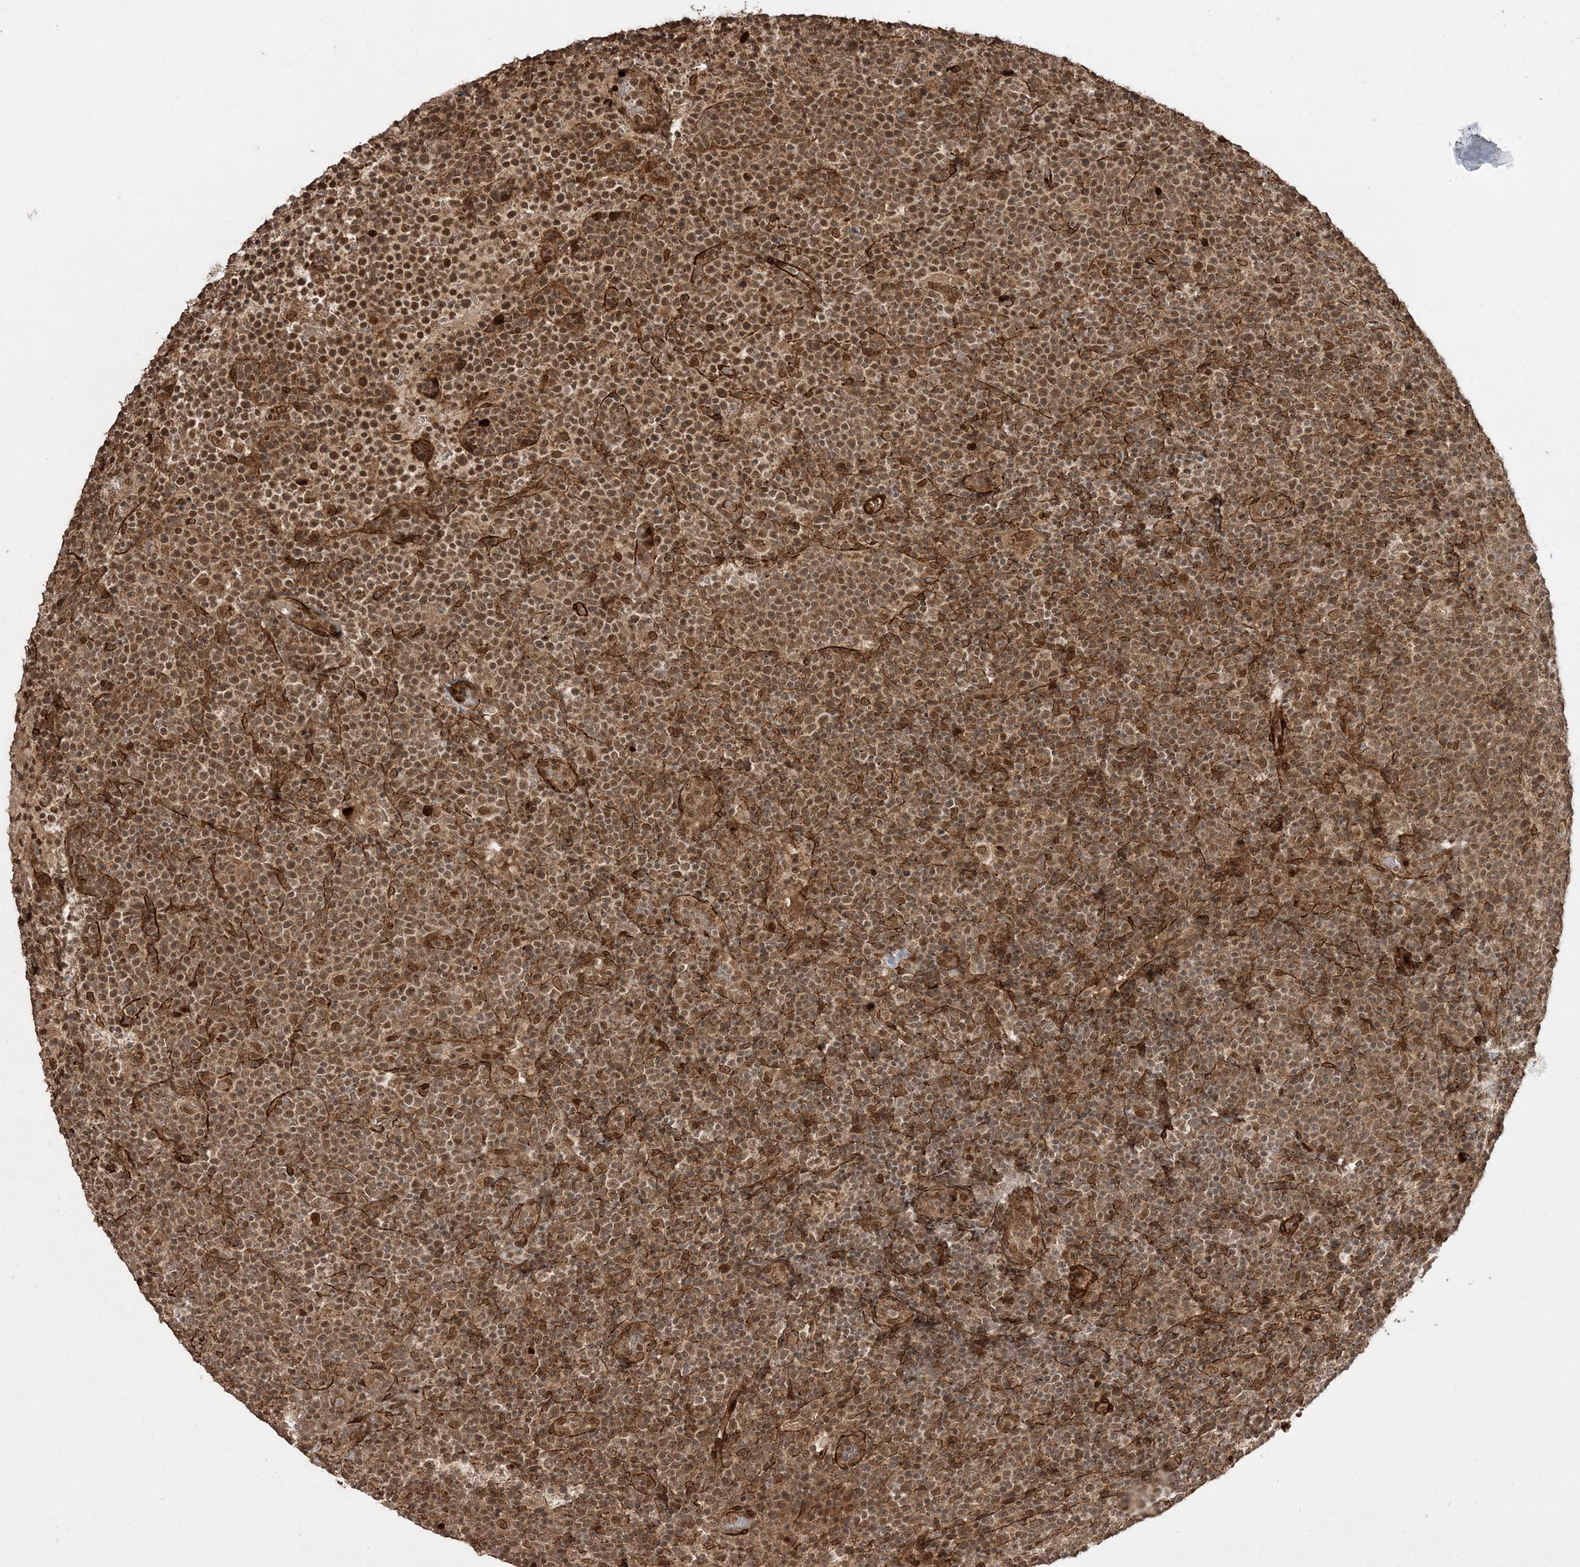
{"staining": {"intensity": "moderate", "quantity": ">75%", "location": "cytoplasmic/membranous,nuclear"}, "tissue": "lymphoma", "cell_type": "Tumor cells", "image_type": "cancer", "snomed": [{"axis": "morphology", "description": "Malignant lymphoma, non-Hodgkin's type, High grade"}, {"axis": "topography", "description": "Lymph node"}], "caption": "A high-resolution histopathology image shows immunohistochemistry staining of malignant lymphoma, non-Hodgkin's type (high-grade), which exhibits moderate cytoplasmic/membranous and nuclear positivity in about >75% of tumor cells.", "gene": "ETAA1", "patient": {"sex": "male", "age": 61}}